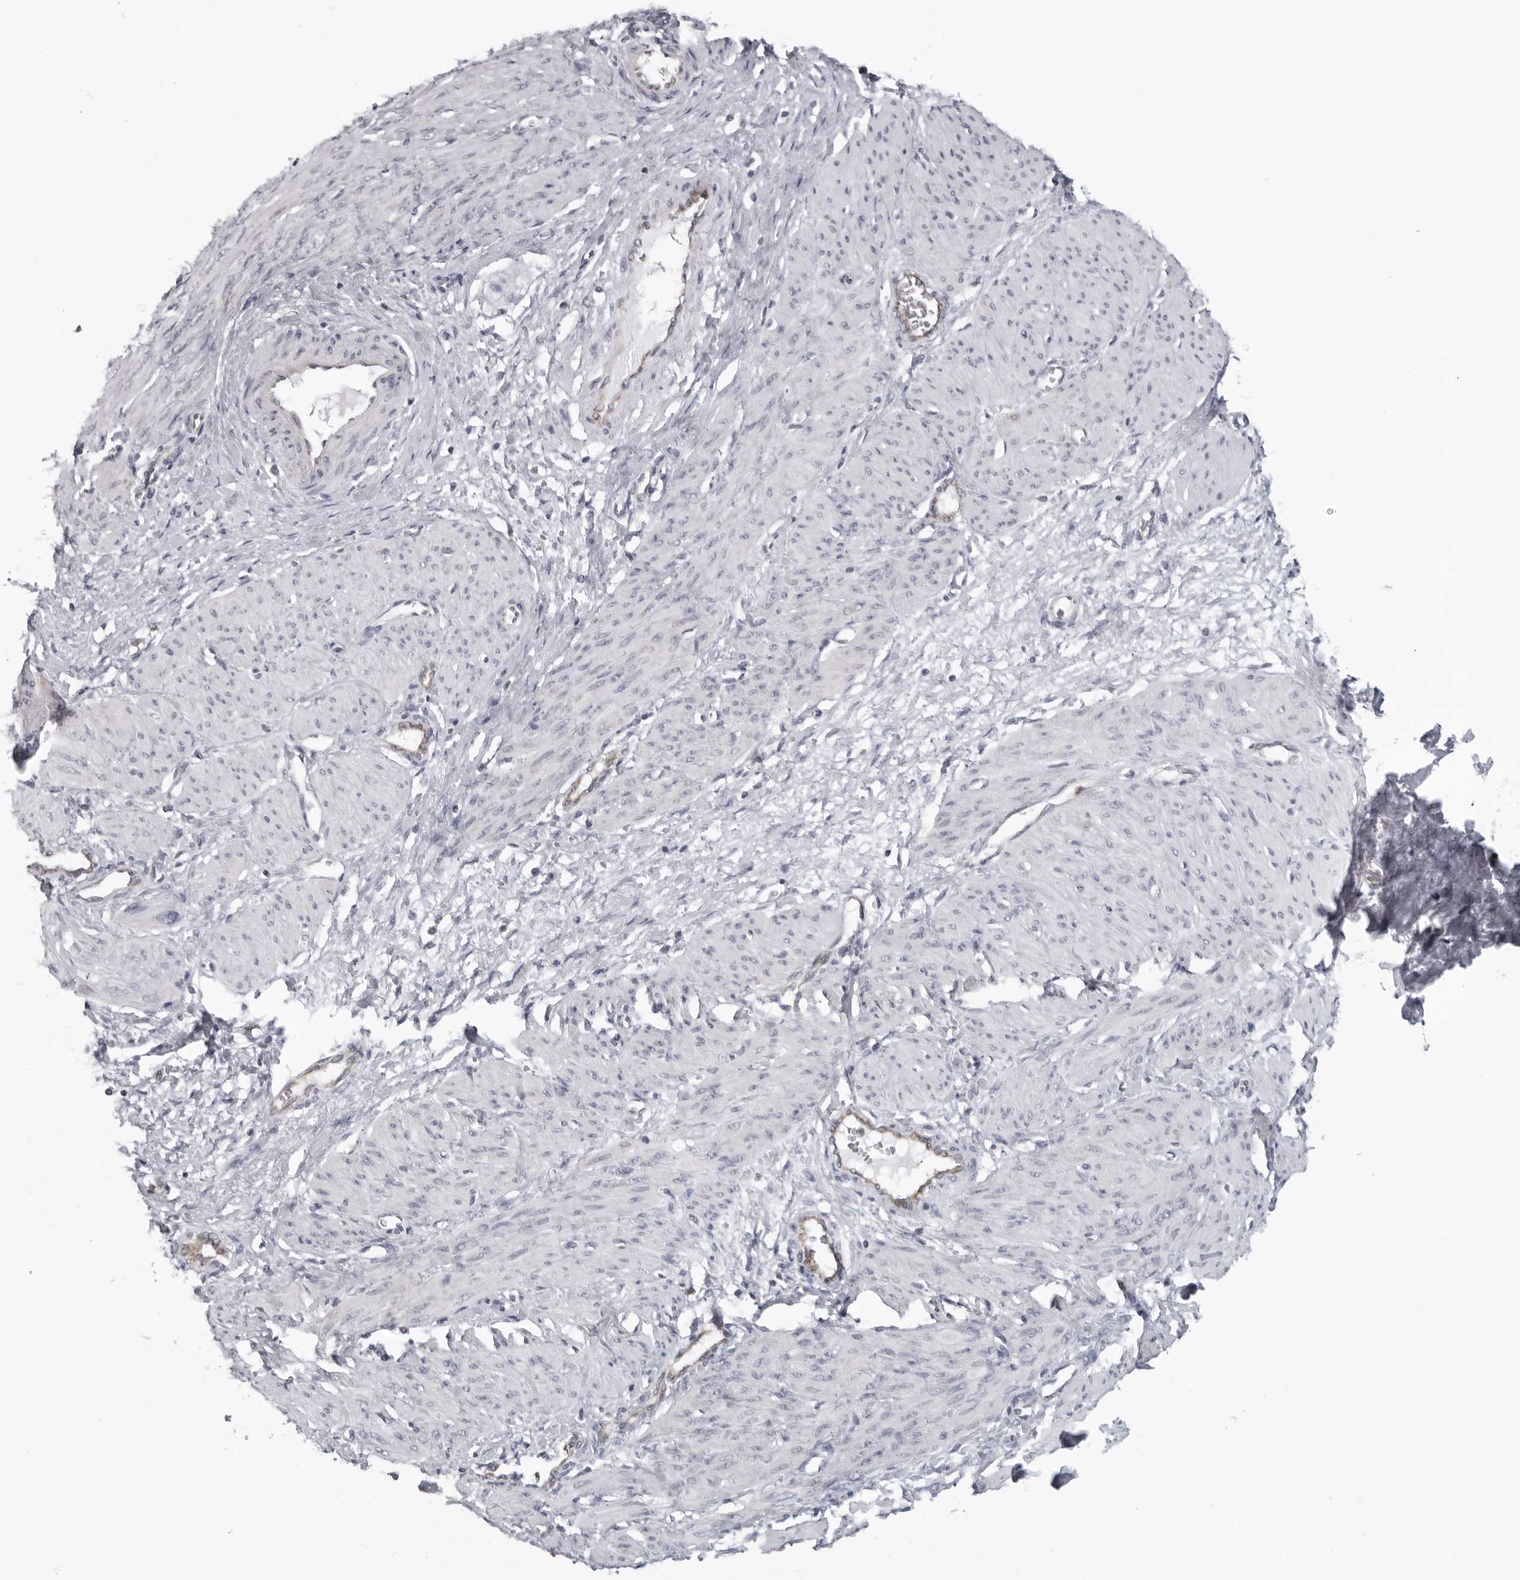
{"staining": {"intensity": "weak", "quantity": "25%-75%", "location": "cytoplasmic/membranous"}, "tissue": "smooth muscle", "cell_type": "Smooth muscle cells", "image_type": "normal", "snomed": [{"axis": "morphology", "description": "Normal tissue, NOS"}, {"axis": "topography", "description": "Endometrium"}], "caption": "Smooth muscle stained with a brown dye displays weak cytoplasmic/membranous positive positivity in about 25%-75% of smooth muscle cells.", "gene": "MRPS15", "patient": {"sex": "female", "age": 33}}